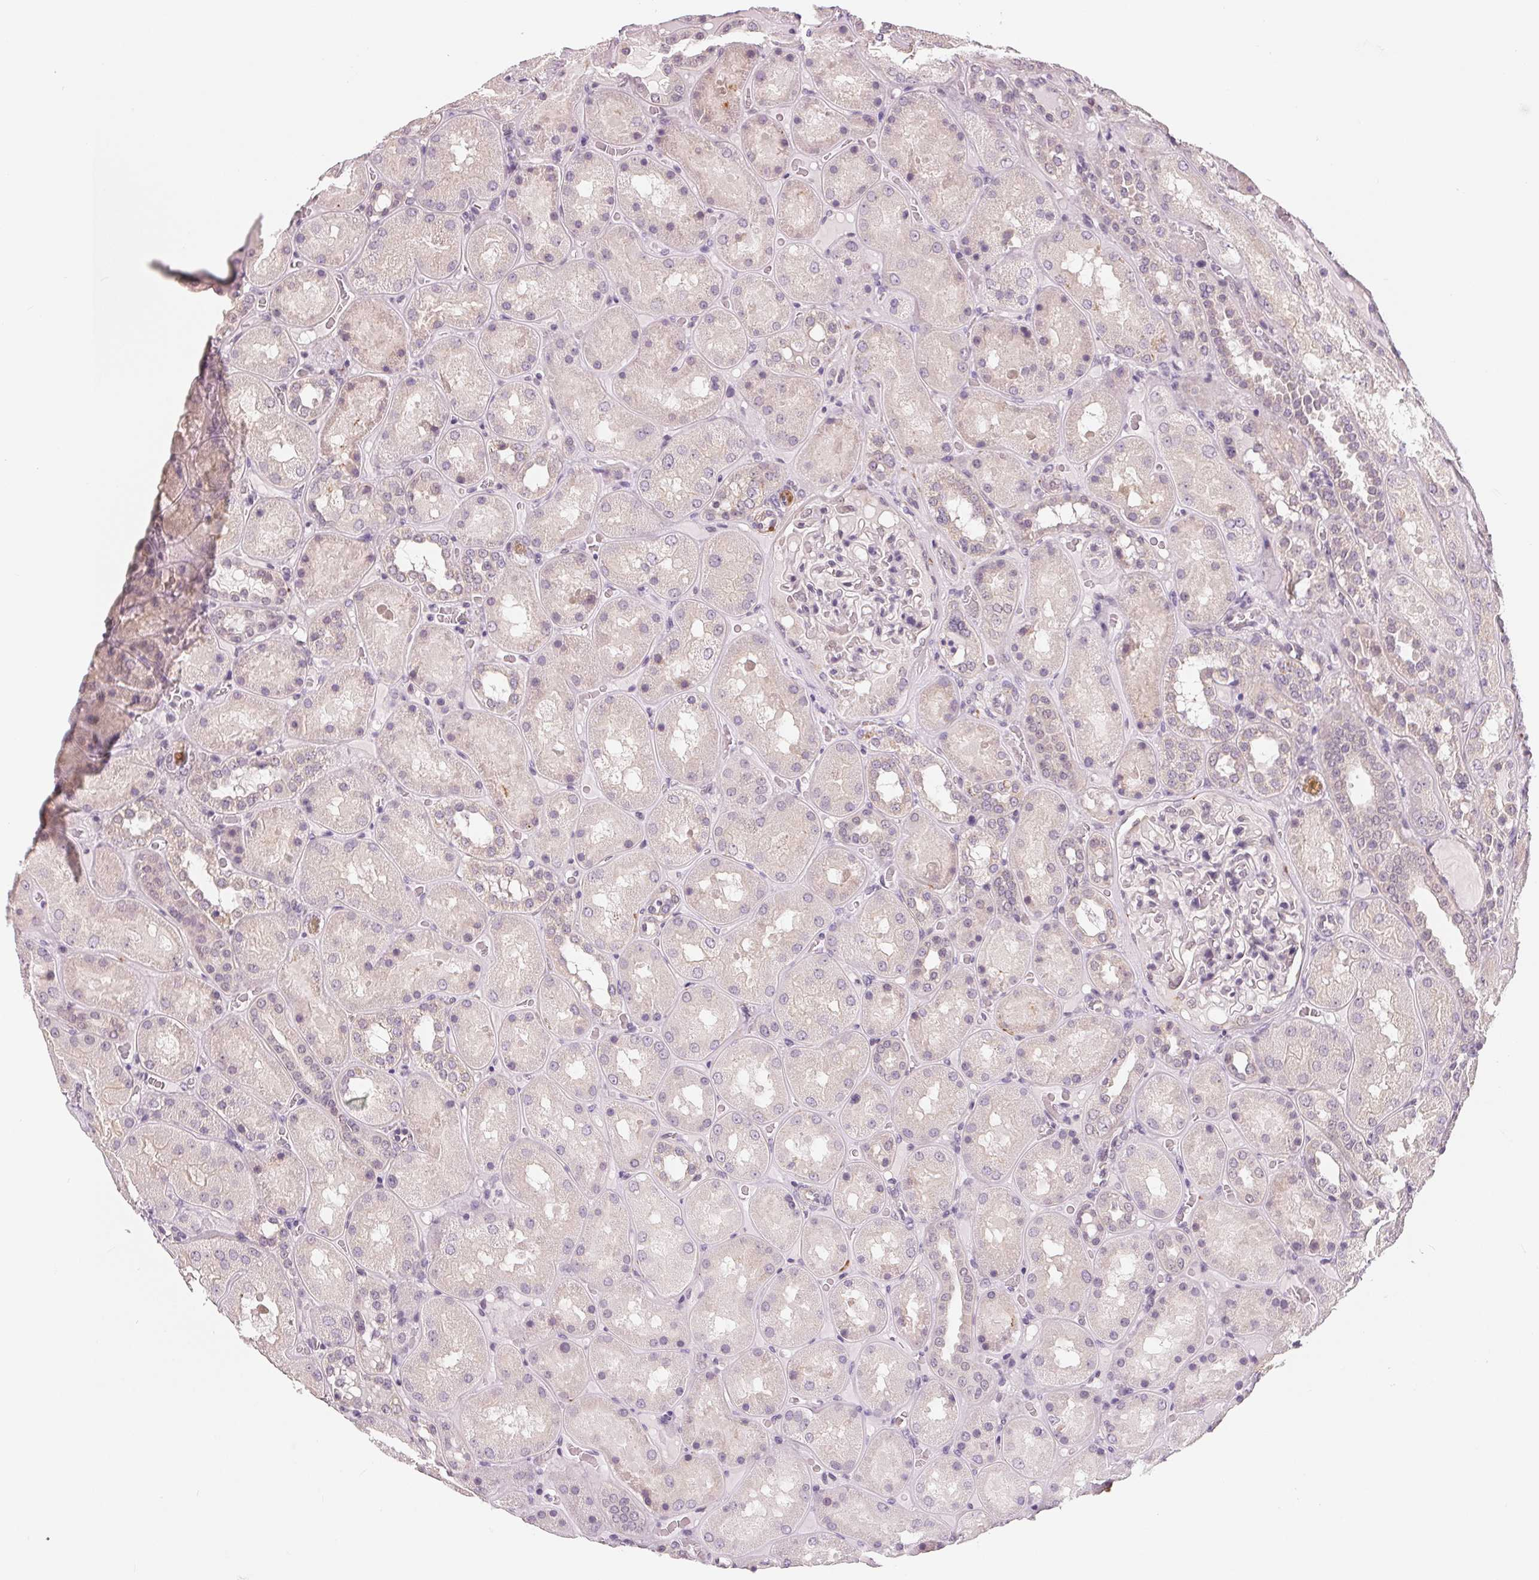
{"staining": {"intensity": "negative", "quantity": "none", "location": "none"}, "tissue": "kidney", "cell_type": "Cells in glomeruli", "image_type": "normal", "snomed": [{"axis": "morphology", "description": "Normal tissue, NOS"}, {"axis": "topography", "description": "Kidney"}], "caption": "Immunohistochemical staining of normal kidney reveals no significant positivity in cells in glomeruli. The staining is performed using DAB (3,3'-diaminobenzidine) brown chromogen with nuclei counter-stained in using hematoxylin.", "gene": "CFC1B", "patient": {"sex": "male", "age": 73}}